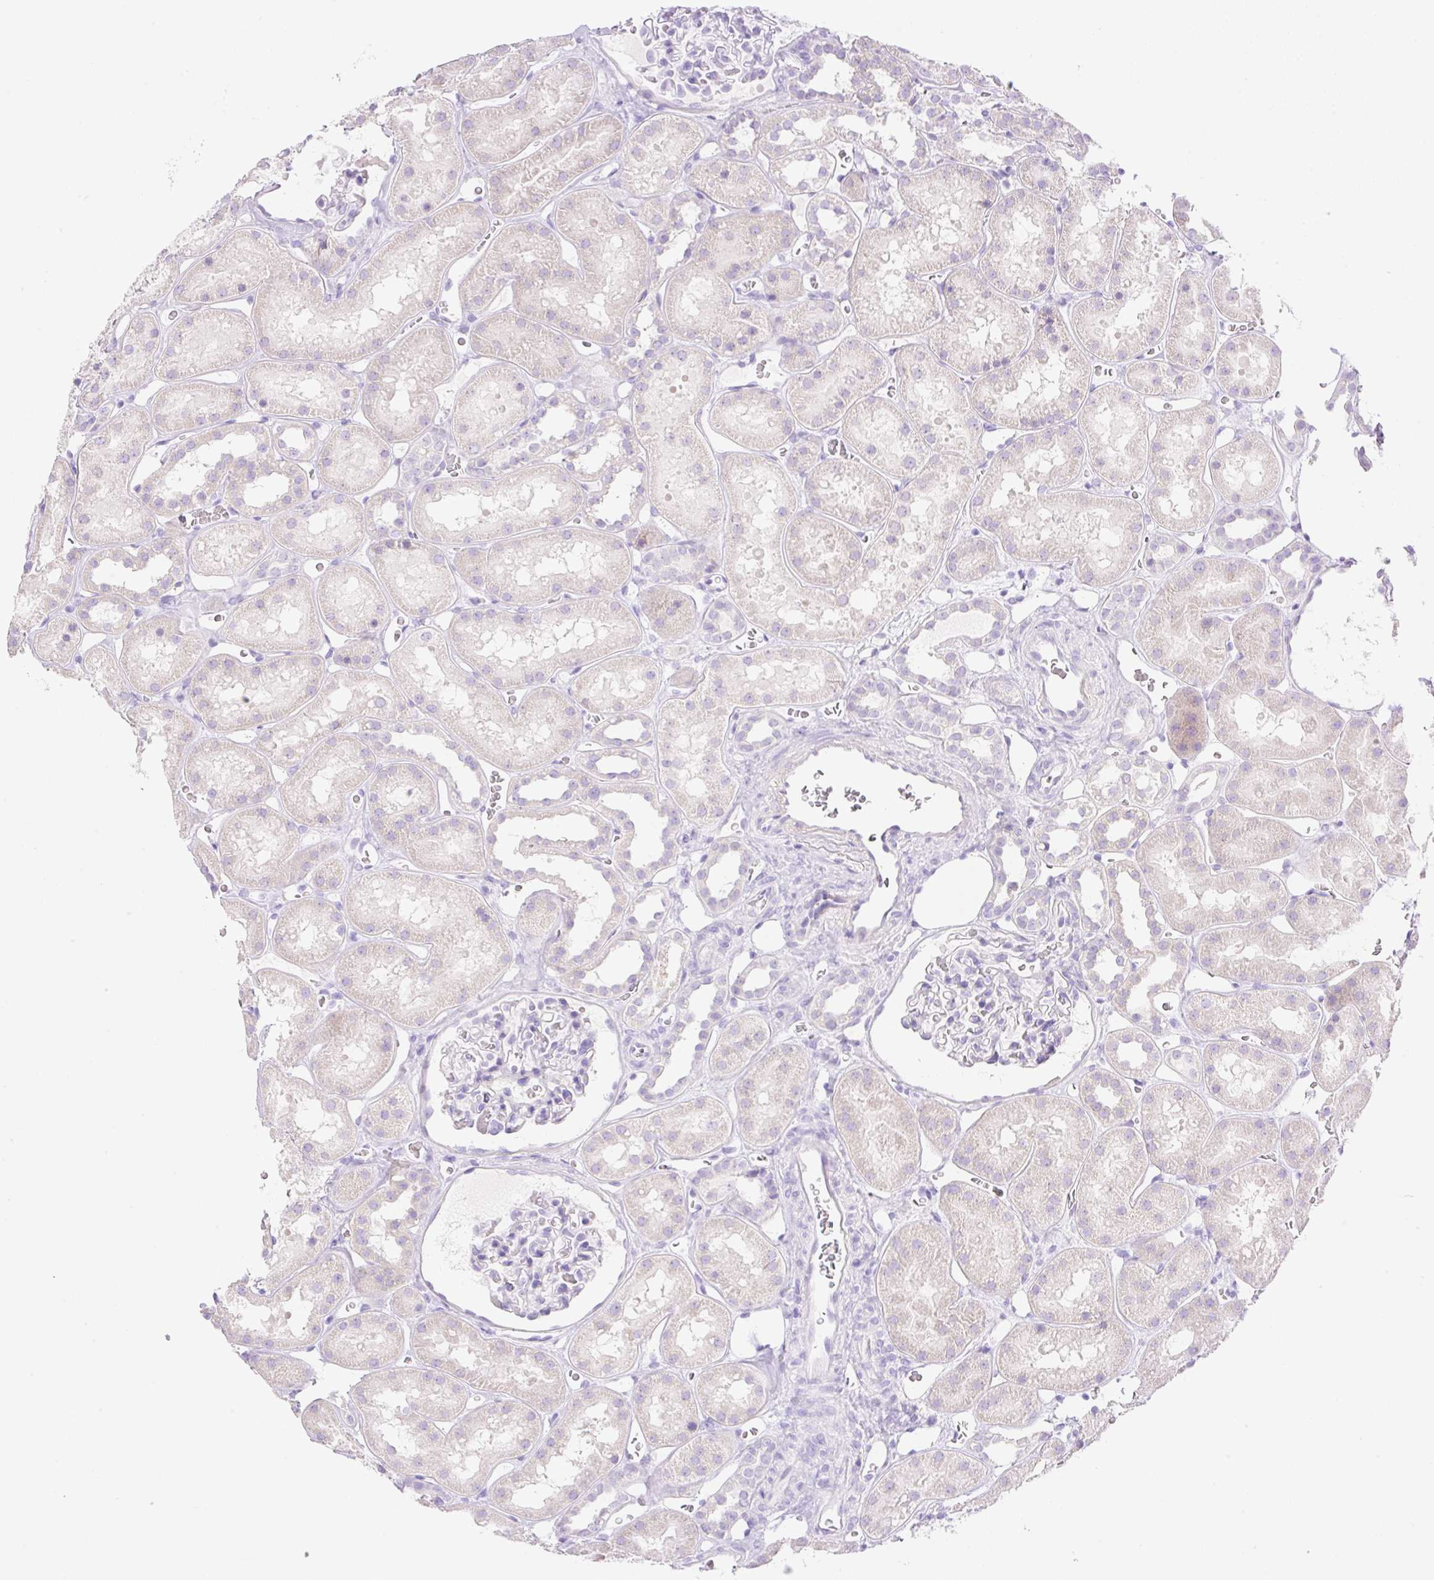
{"staining": {"intensity": "negative", "quantity": "none", "location": "none"}, "tissue": "kidney", "cell_type": "Cells in glomeruli", "image_type": "normal", "snomed": [{"axis": "morphology", "description": "Normal tissue, NOS"}, {"axis": "topography", "description": "Kidney"}], "caption": "This is a micrograph of immunohistochemistry staining of normal kidney, which shows no positivity in cells in glomeruli. Nuclei are stained in blue.", "gene": "CDX1", "patient": {"sex": "female", "age": 41}}